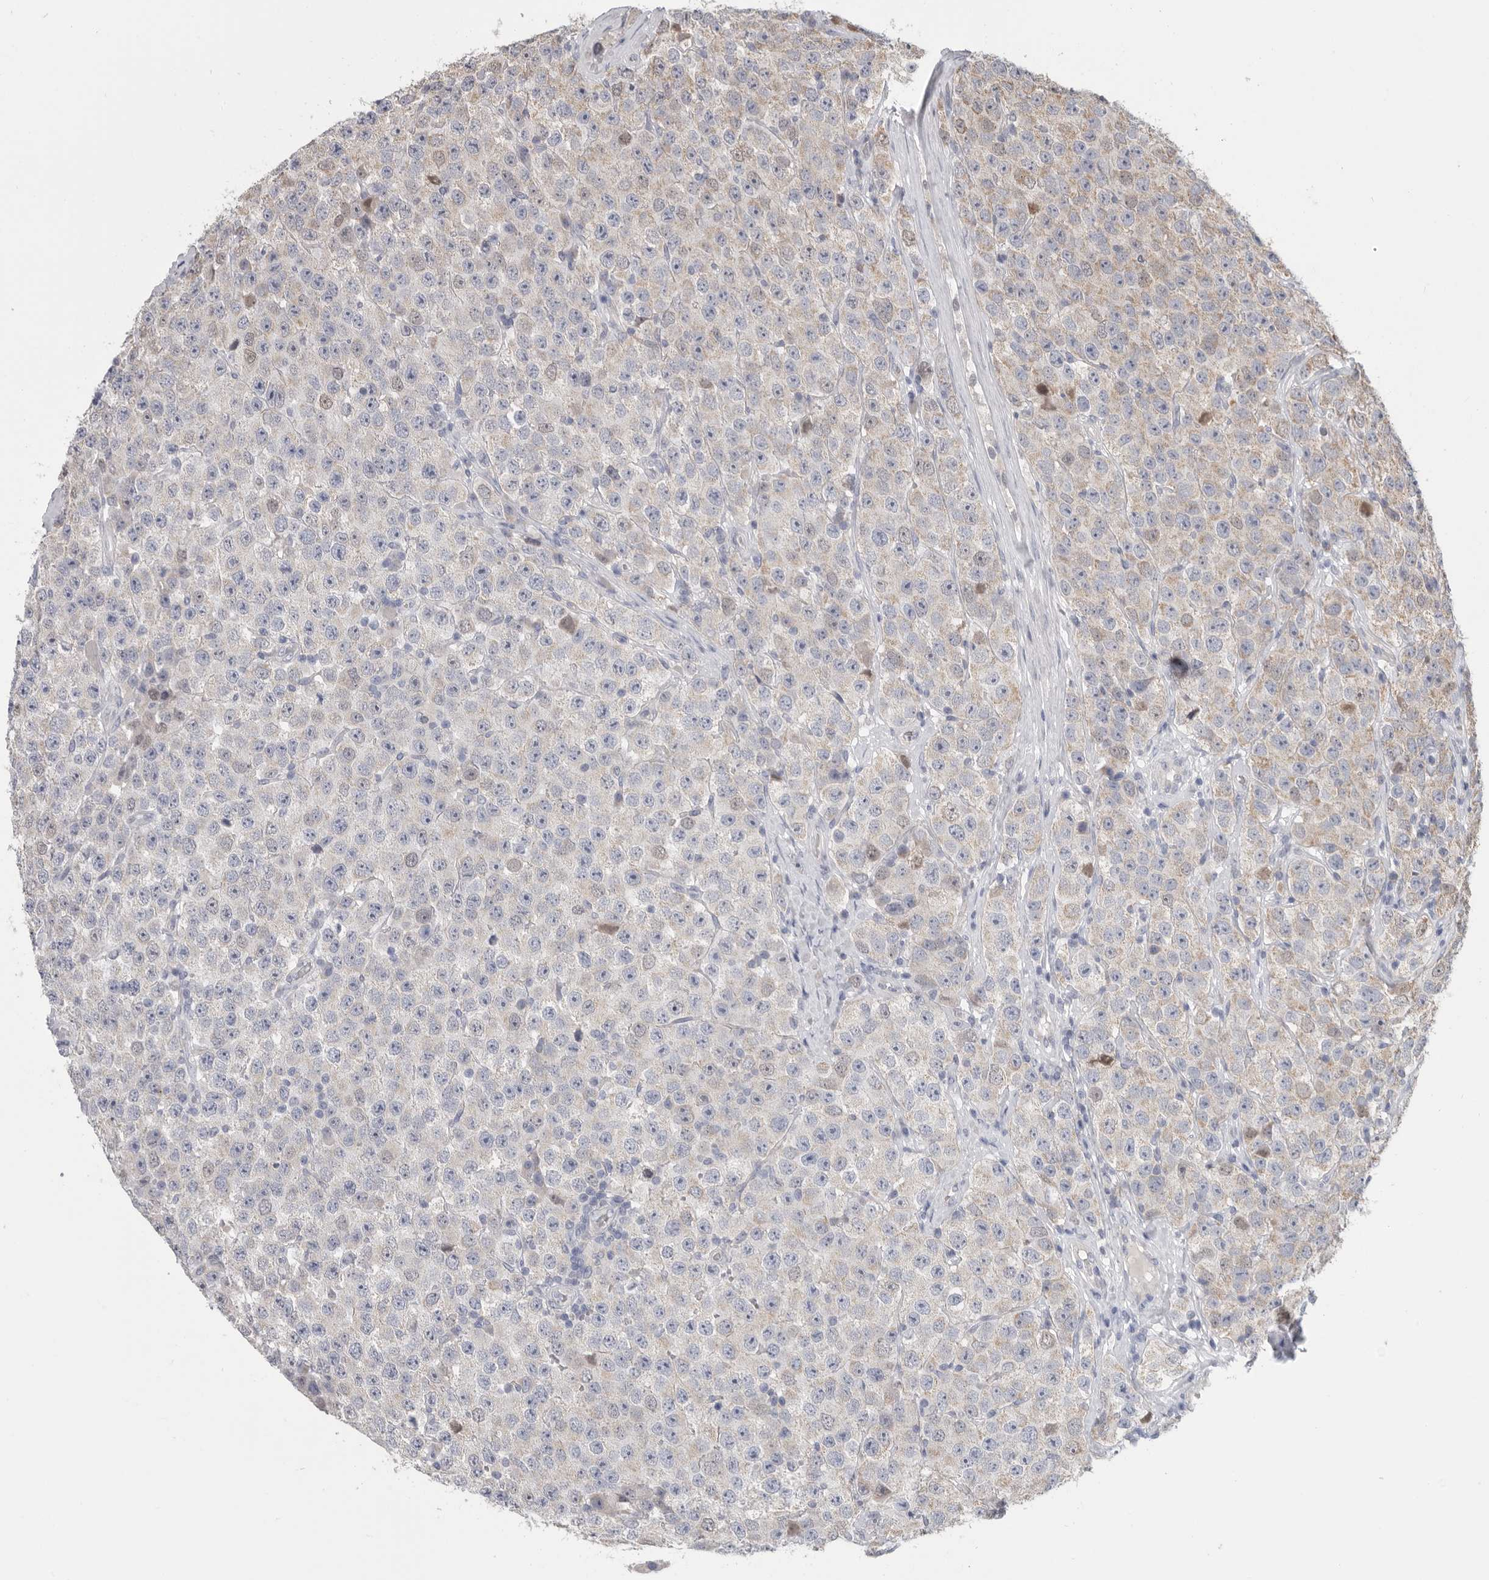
{"staining": {"intensity": "weak", "quantity": "<25%", "location": "cytoplasmic/membranous"}, "tissue": "testis cancer", "cell_type": "Tumor cells", "image_type": "cancer", "snomed": [{"axis": "morphology", "description": "Seminoma, NOS"}, {"axis": "morphology", "description": "Carcinoma, Embryonal, NOS"}, {"axis": "topography", "description": "Testis"}], "caption": "A histopathology image of human testis seminoma is negative for staining in tumor cells.", "gene": "MTFR1L", "patient": {"sex": "male", "age": 28}}